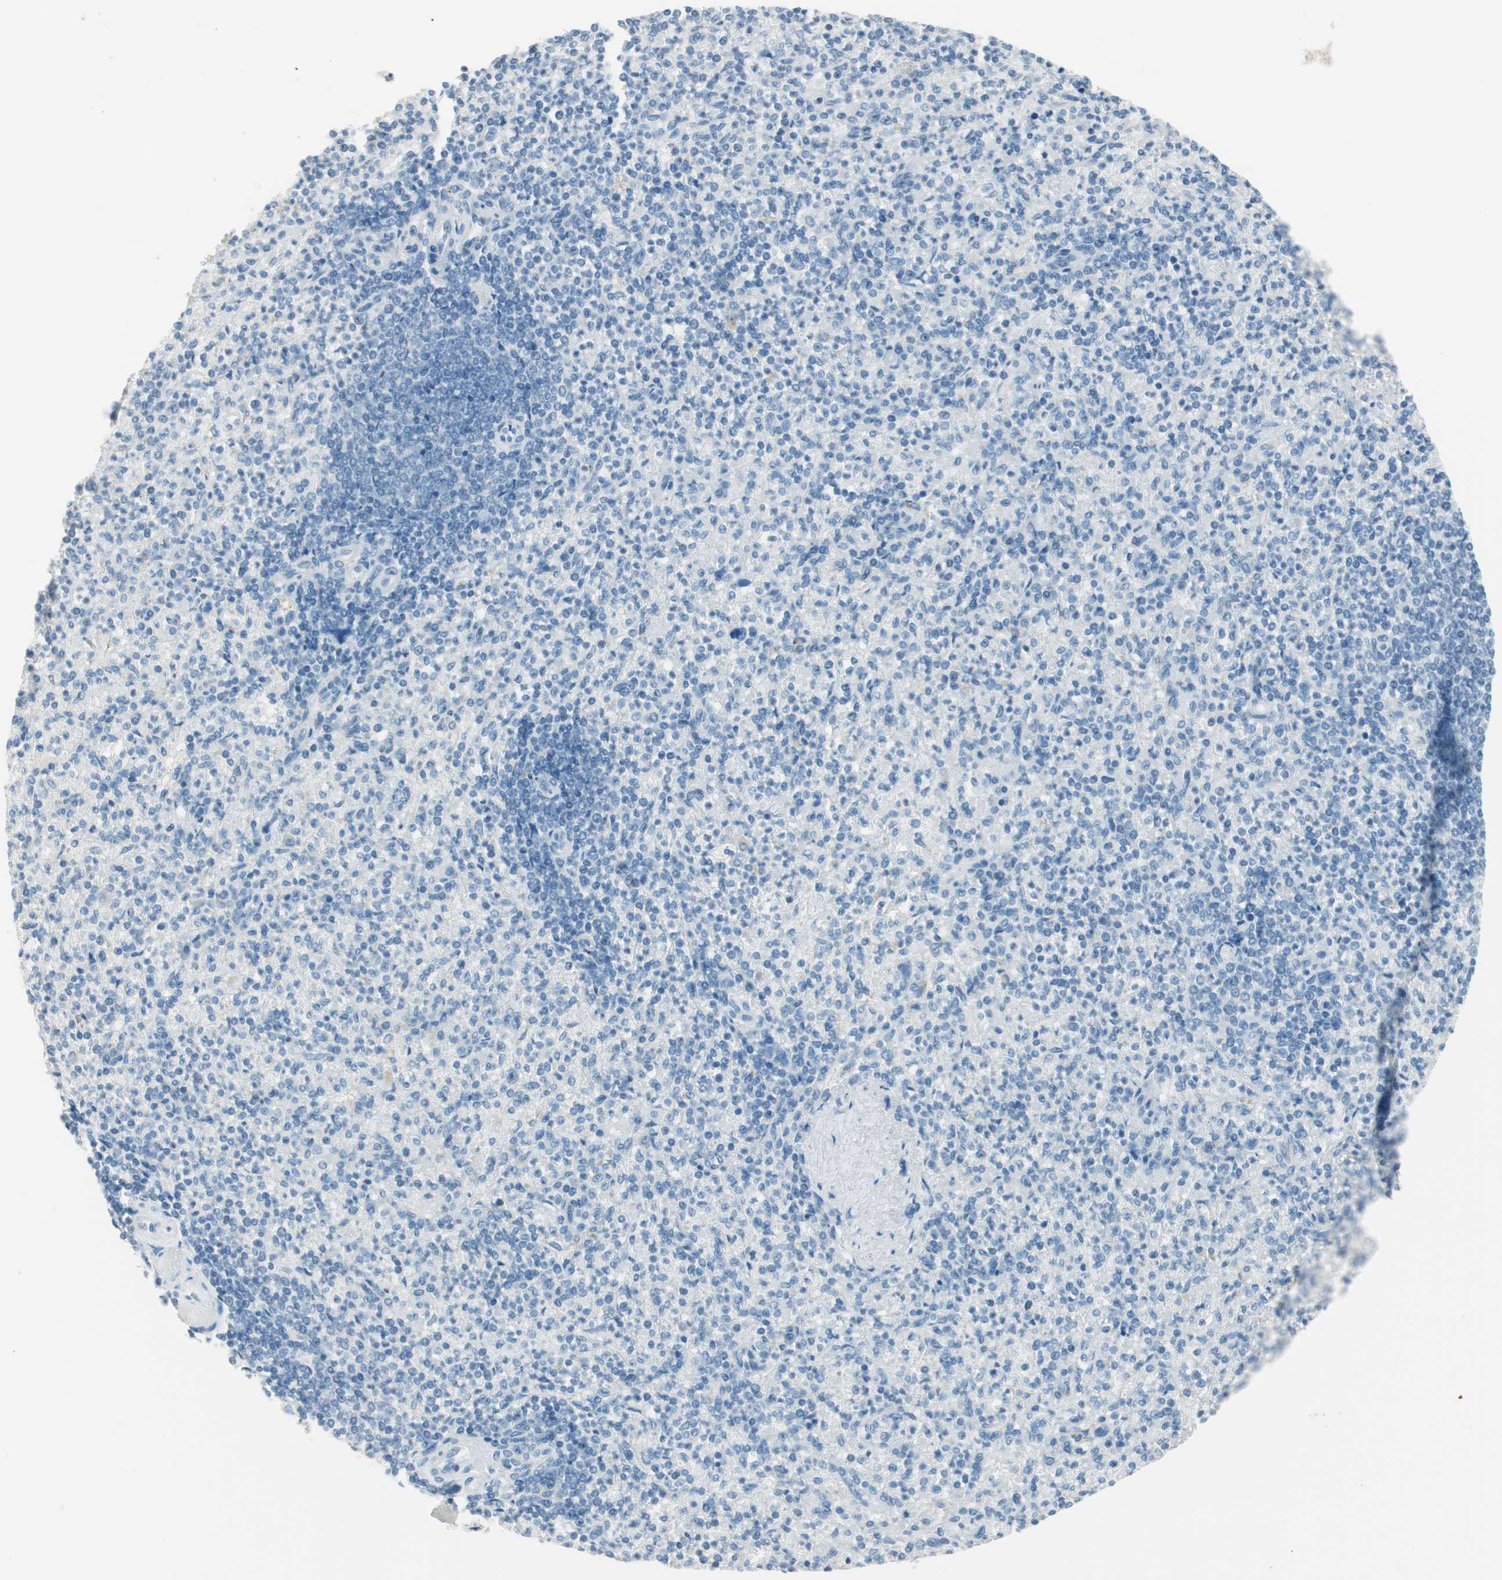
{"staining": {"intensity": "negative", "quantity": "none", "location": "none"}, "tissue": "spleen", "cell_type": "Cells in red pulp", "image_type": "normal", "snomed": [{"axis": "morphology", "description": "Normal tissue, NOS"}, {"axis": "topography", "description": "Spleen"}], "caption": "Immunohistochemistry image of normal spleen stained for a protein (brown), which demonstrates no staining in cells in red pulp. (DAB (3,3'-diaminobenzidine) IHC, high magnification).", "gene": "HPGD", "patient": {"sex": "female", "age": 74}}